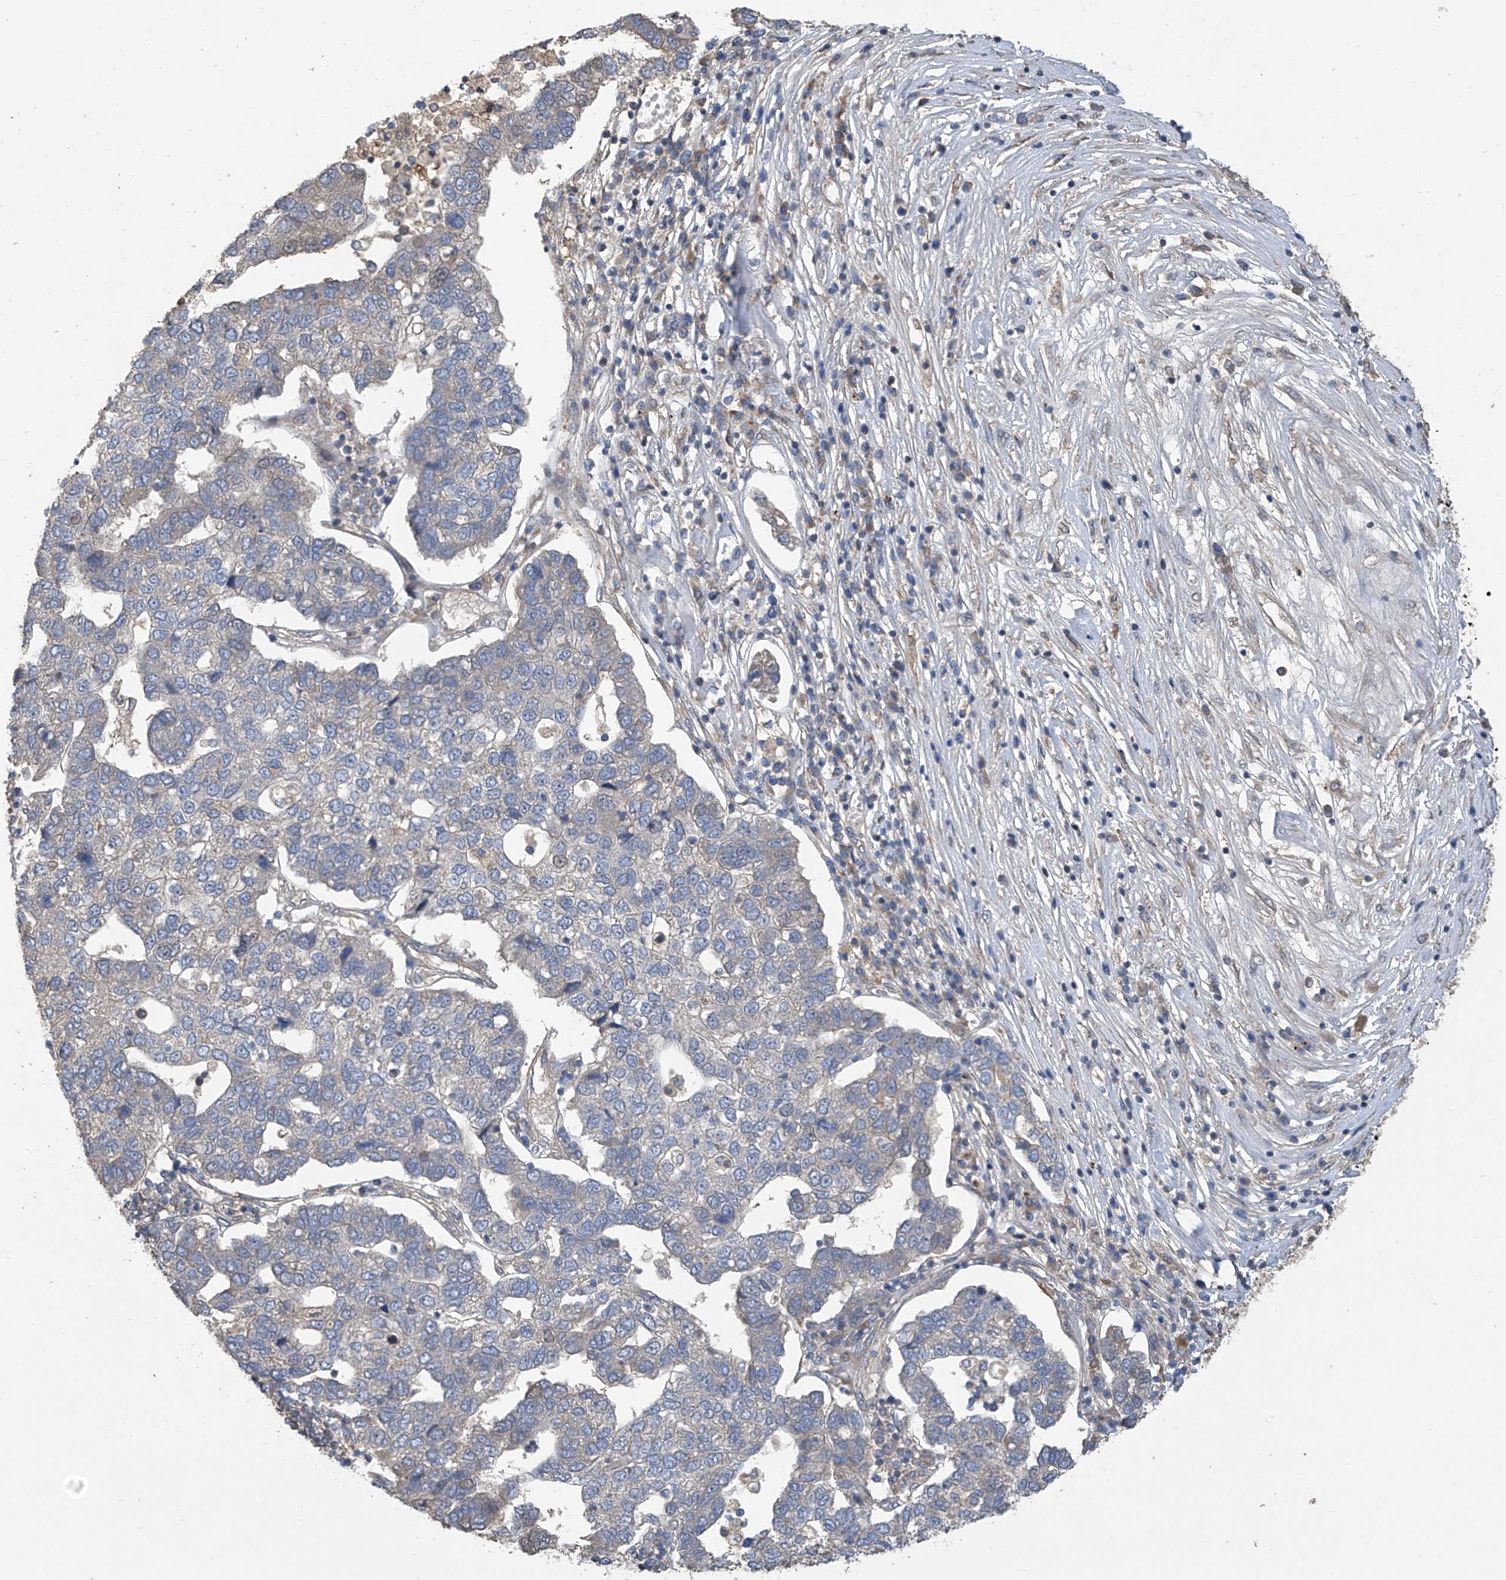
{"staining": {"intensity": "negative", "quantity": "none", "location": "none"}, "tissue": "pancreatic cancer", "cell_type": "Tumor cells", "image_type": "cancer", "snomed": [{"axis": "morphology", "description": "Adenocarcinoma, NOS"}, {"axis": "topography", "description": "Pancreas"}], "caption": "There is no significant positivity in tumor cells of pancreatic cancer (adenocarcinoma).", "gene": "PHACTR4", "patient": {"sex": "female", "age": 61}}